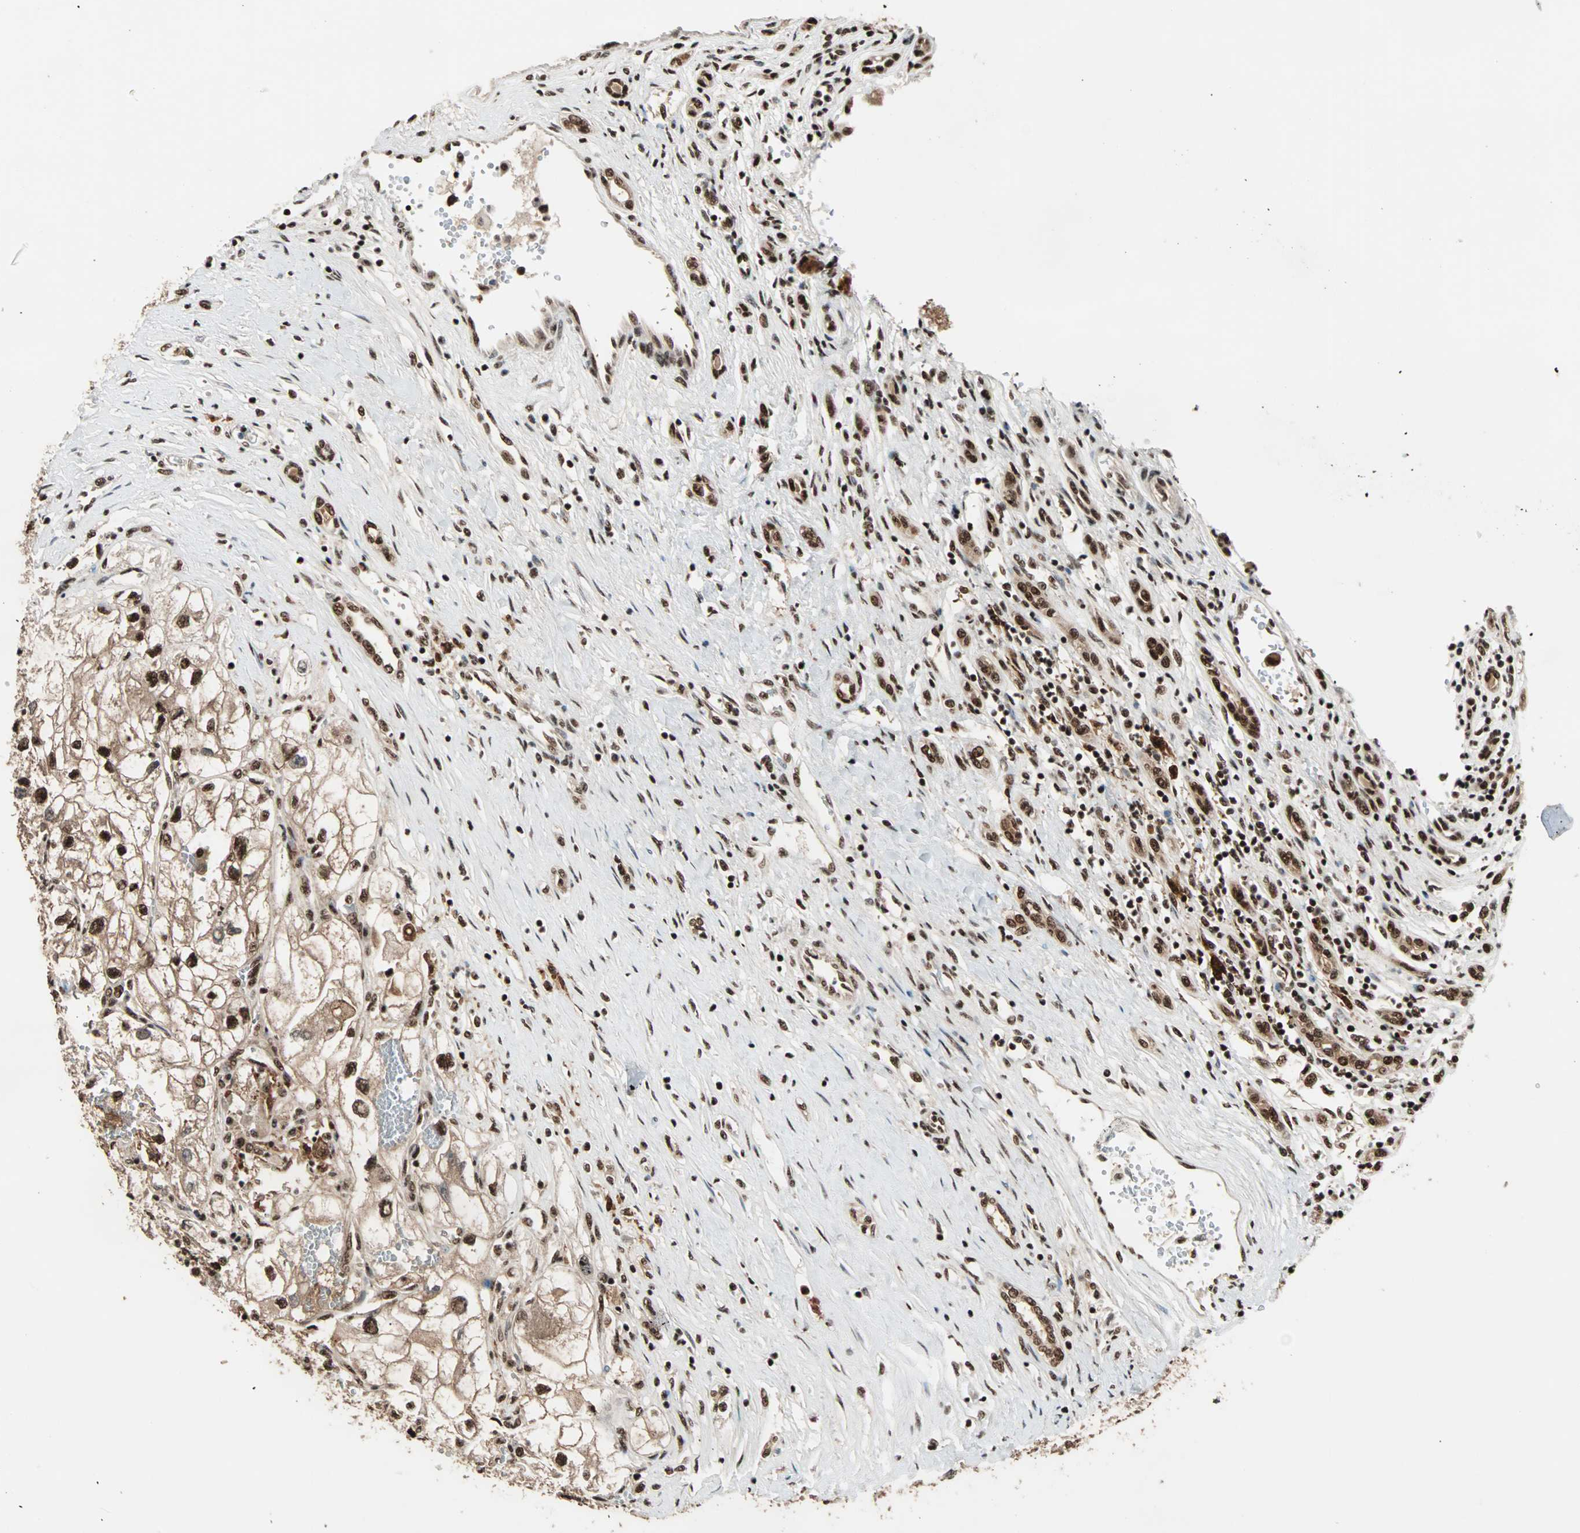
{"staining": {"intensity": "strong", "quantity": ">75%", "location": "cytoplasmic/membranous,nuclear"}, "tissue": "renal cancer", "cell_type": "Tumor cells", "image_type": "cancer", "snomed": [{"axis": "morphology", "description": "Adenocarcinoma, NOS"}, {"axis": "topography", "description": "Kidney"}], "caption": "Human adenocarcinoma (renal) stained for a protein (brown) displays strong cytoplasmic/membranous and nuclear positive positivity in approximately >75% of tumor cells.", "gene": "ZNF44", "patient": {"sex": "female", "age": 70}}